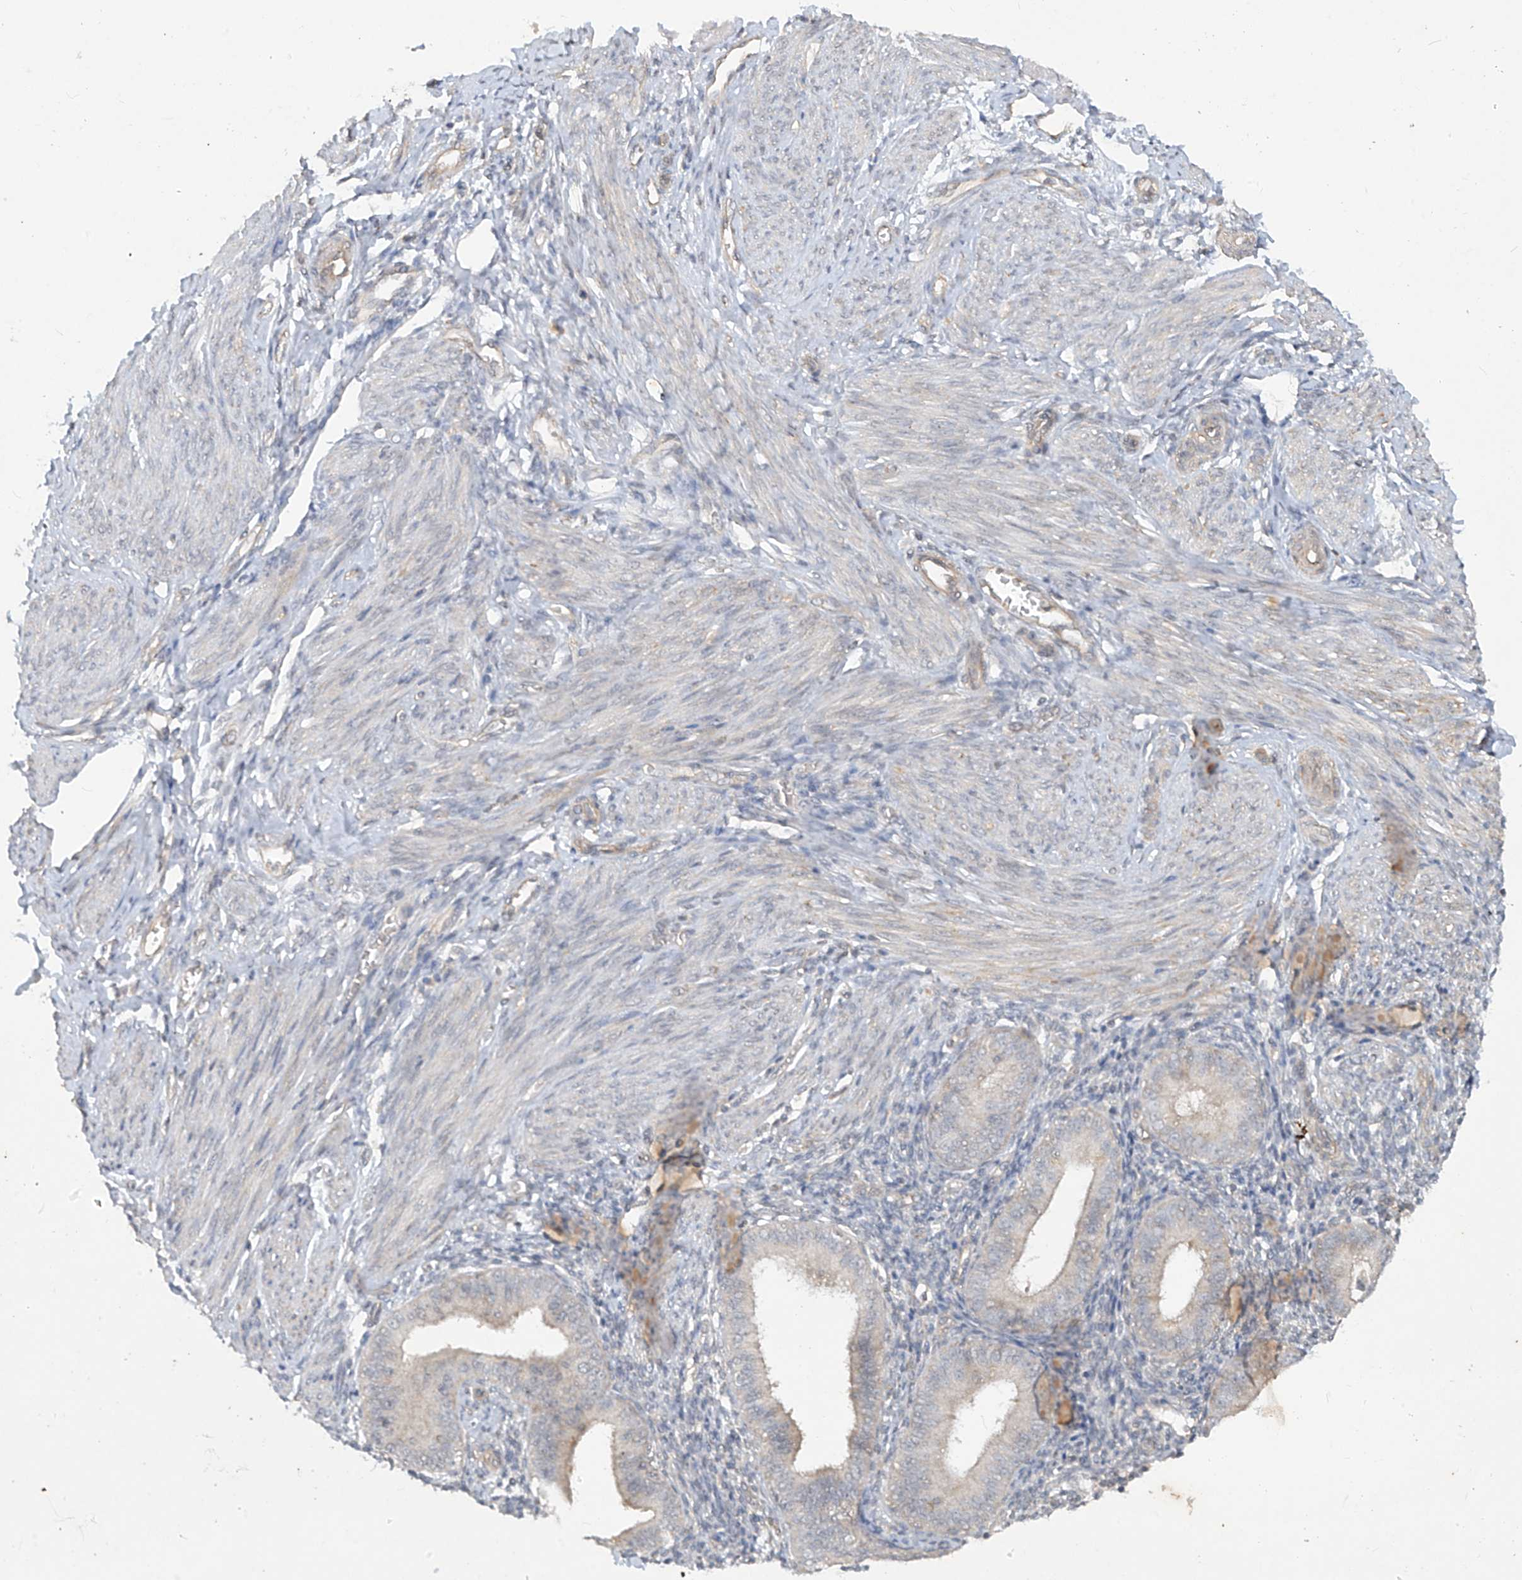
{"staining": {"intensity": "negative", "quantity": "none", "location": "none"}, "tissue": "endometrium", "cell_type": "Cells in endometrial stroma", "image_type": "normal", "snomed": [{"axis": "morphology", "description": "Normal tissue, NOS"}, {"axis": "topography", "description": "Uterus"}, {"axis": "topography", "description": "Endometrium"}], "caption": "The image reveals no significant staining in cells in endometrial stroma of endometrium.", "gene": "DGKQ", "patient": {"sex": "female", "age": 48}}